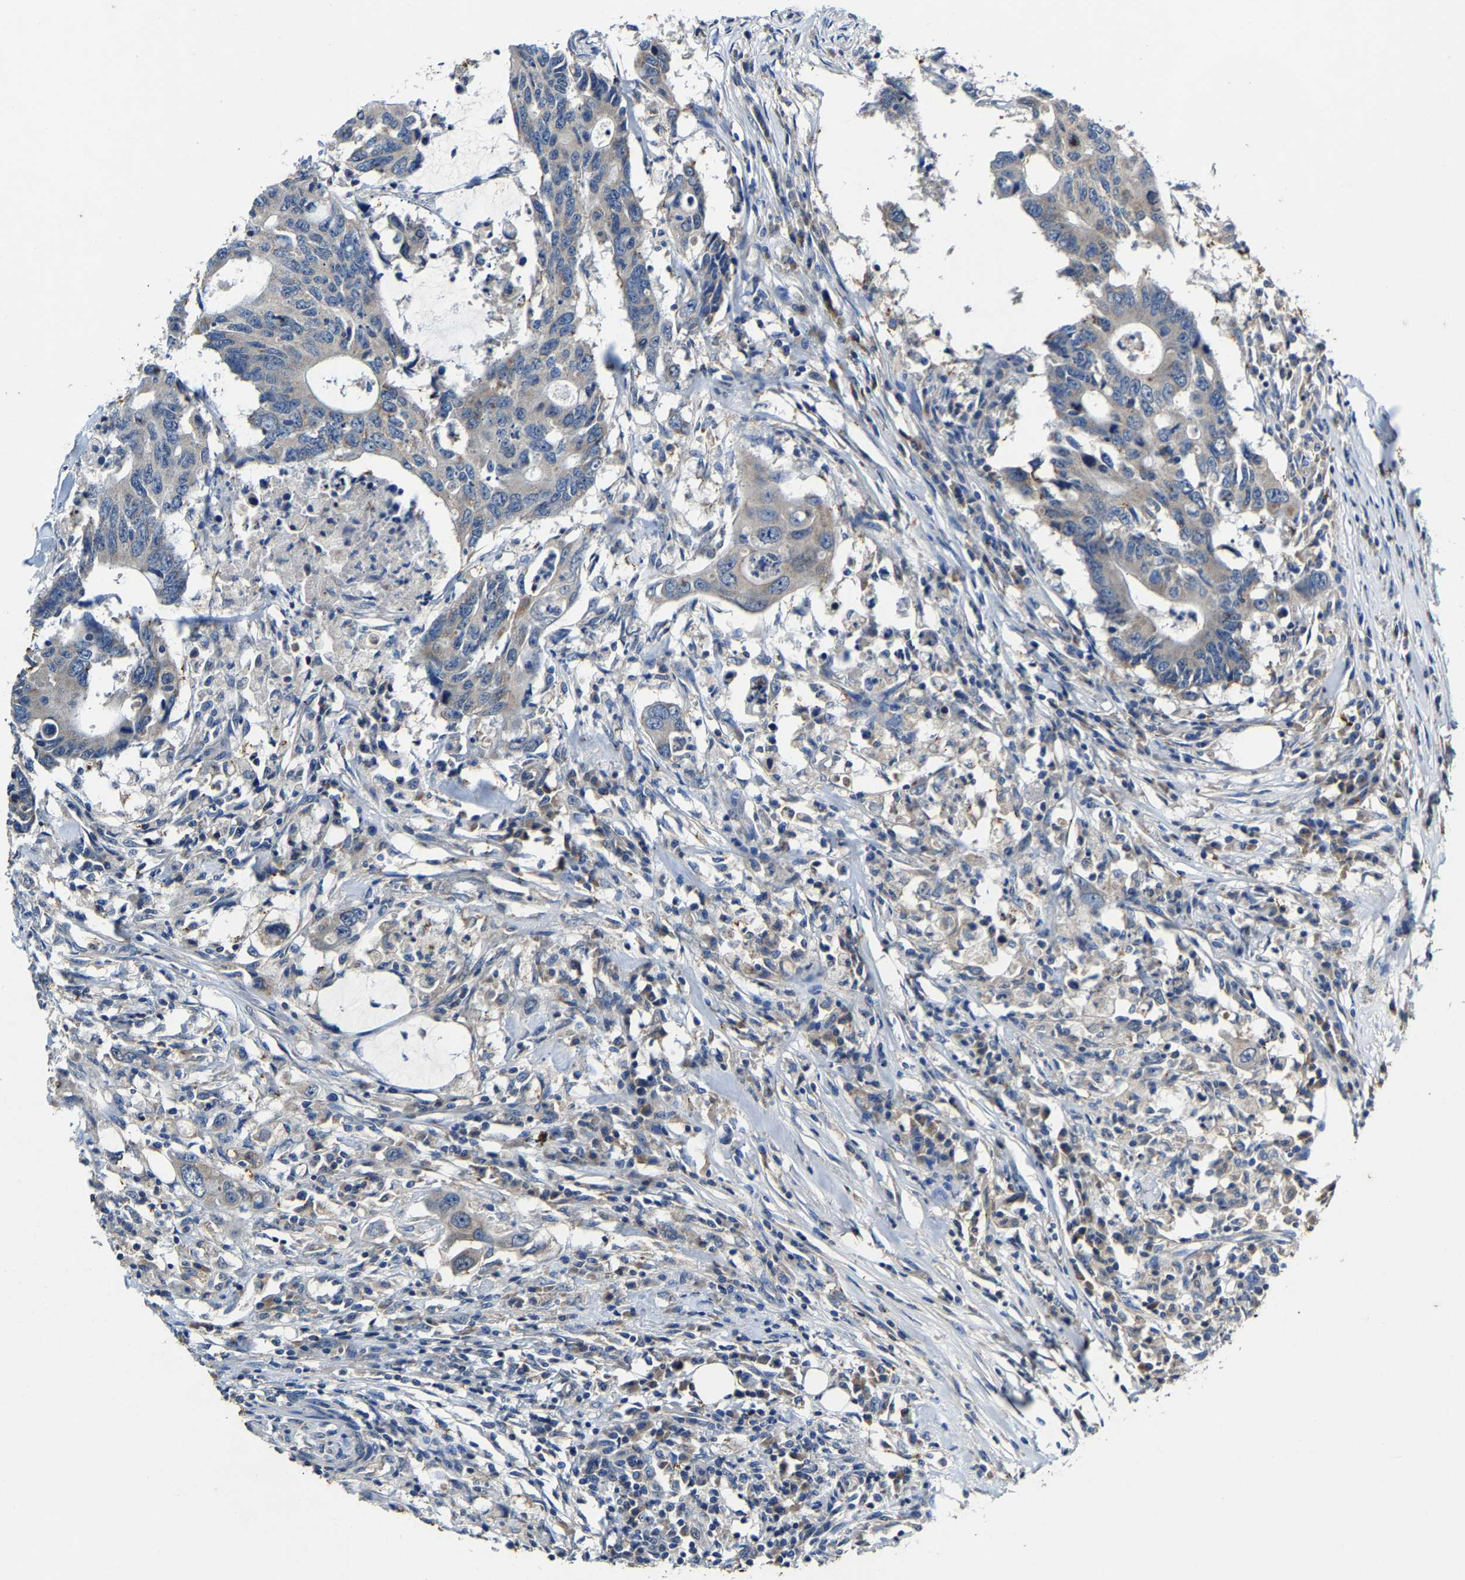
{"staining": {"intensity": "negative", "quantity": "none", "location": "none"}, "tissue": "colorectal cancer", "cell_type": "Tumor cells", "image_type": "cancer", "snomed": [{"axis": "morphology", "description": "Adenocarcinoma, NOS"}, {"axis": "topography", "description": "Colon"}], "caption": "A high-resolution micrograph shows immunohistochemistry (IHC) staining of colorectal cancer, which demonstrates no significant staining in tumor cells. (Brightfield microscopy of DAB immunohistochemistry at high magnification).", "gene": "SLC25A25", "patient": {"sex": "male", "age": 71}}